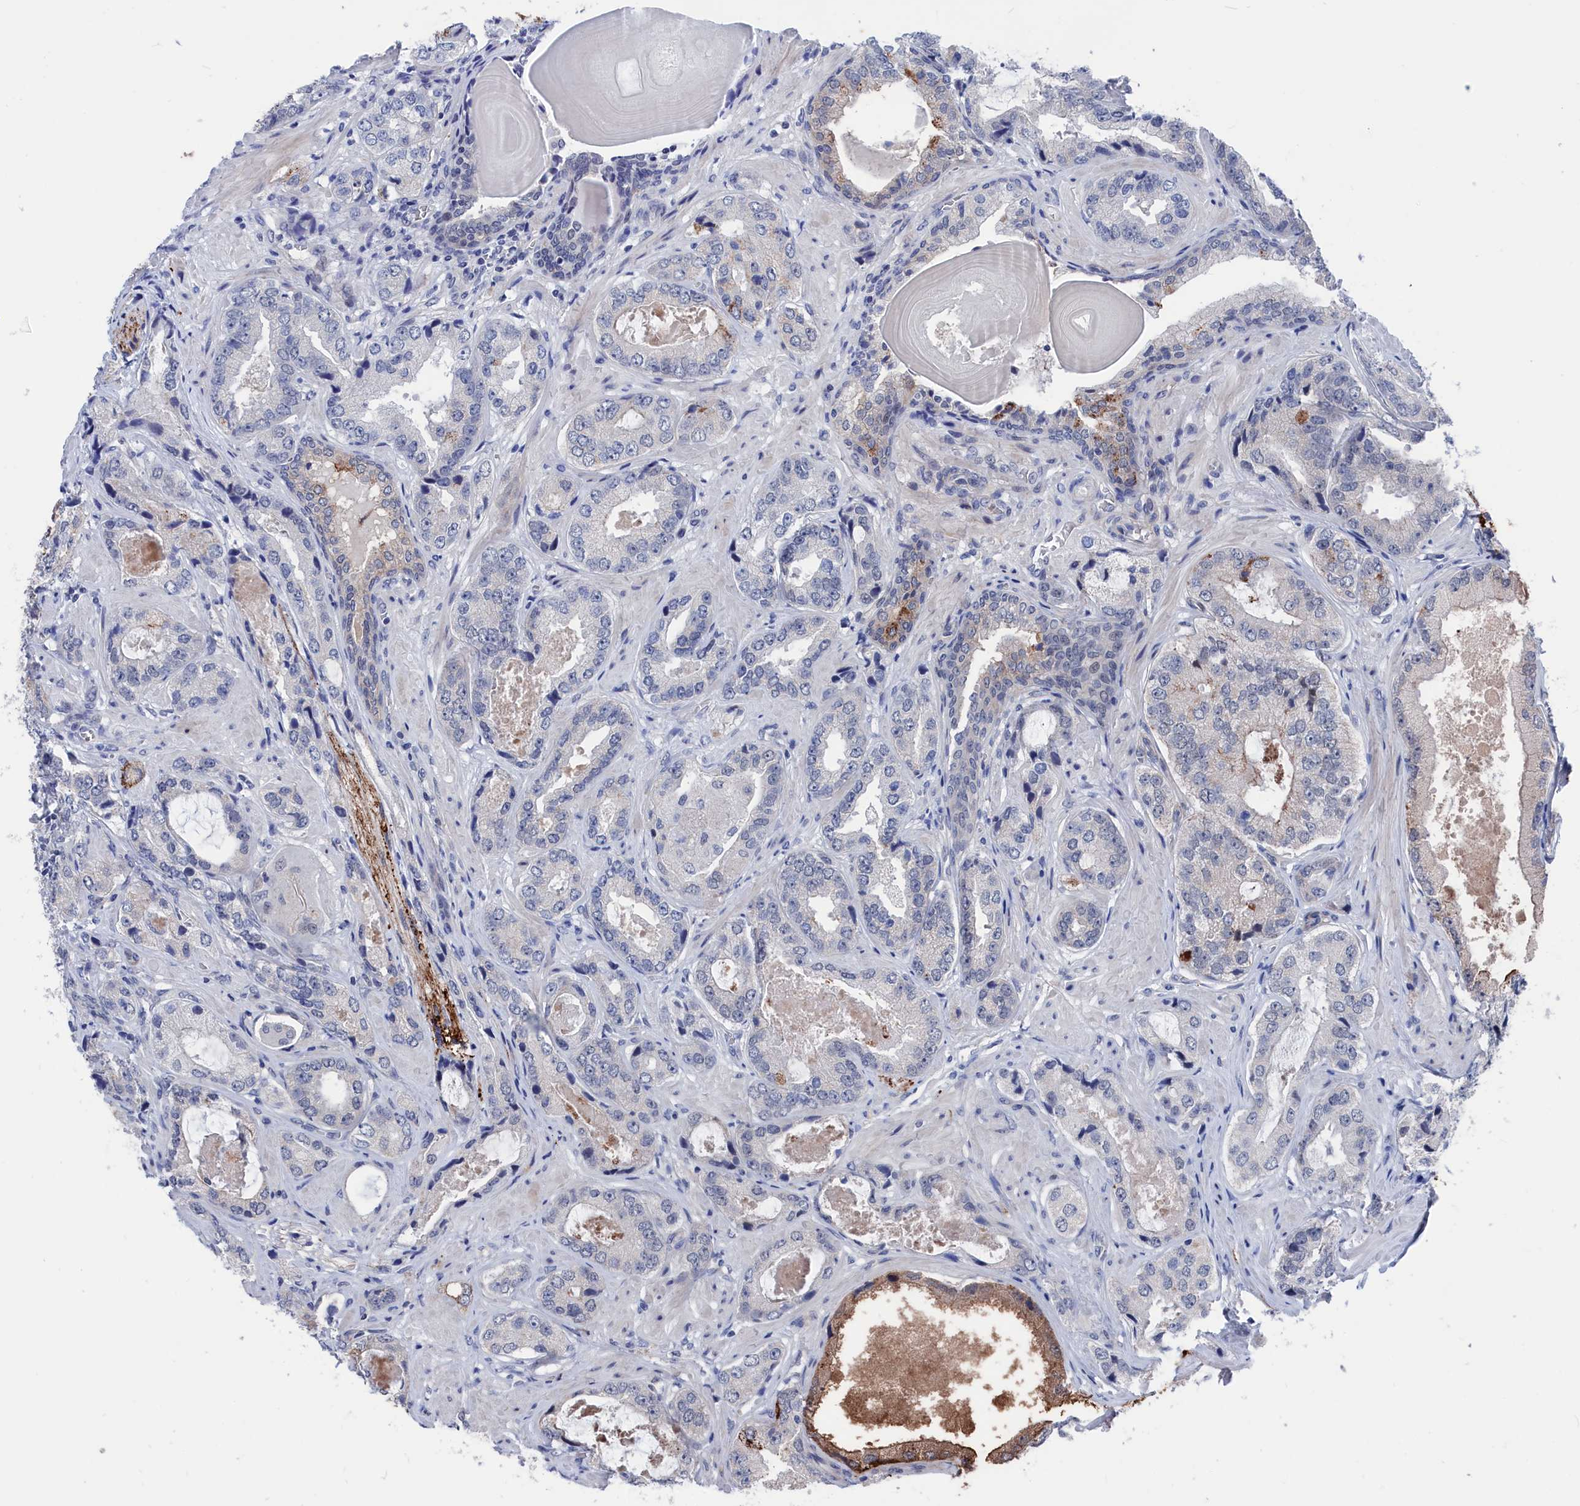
{"staining": {"intensity": "negative", "quantity": "none", "location": "none"}, "tissue": "prostate cancer", "cell_type": "Tumor cells", "image_type": "cancer", "snomed": [{"axis": "morphology", "description": "Adenocarcinoma, High grade"}, {"axis": "topography", "description": "Prostate"}], "caption": "Prostate adenocarcinoma (high-grade) was stained to show a protein in brown. There is no significant positivity in tumor cells.", "gene": "MARCHF3", "patient": {"sex": "male", "age": 59}}